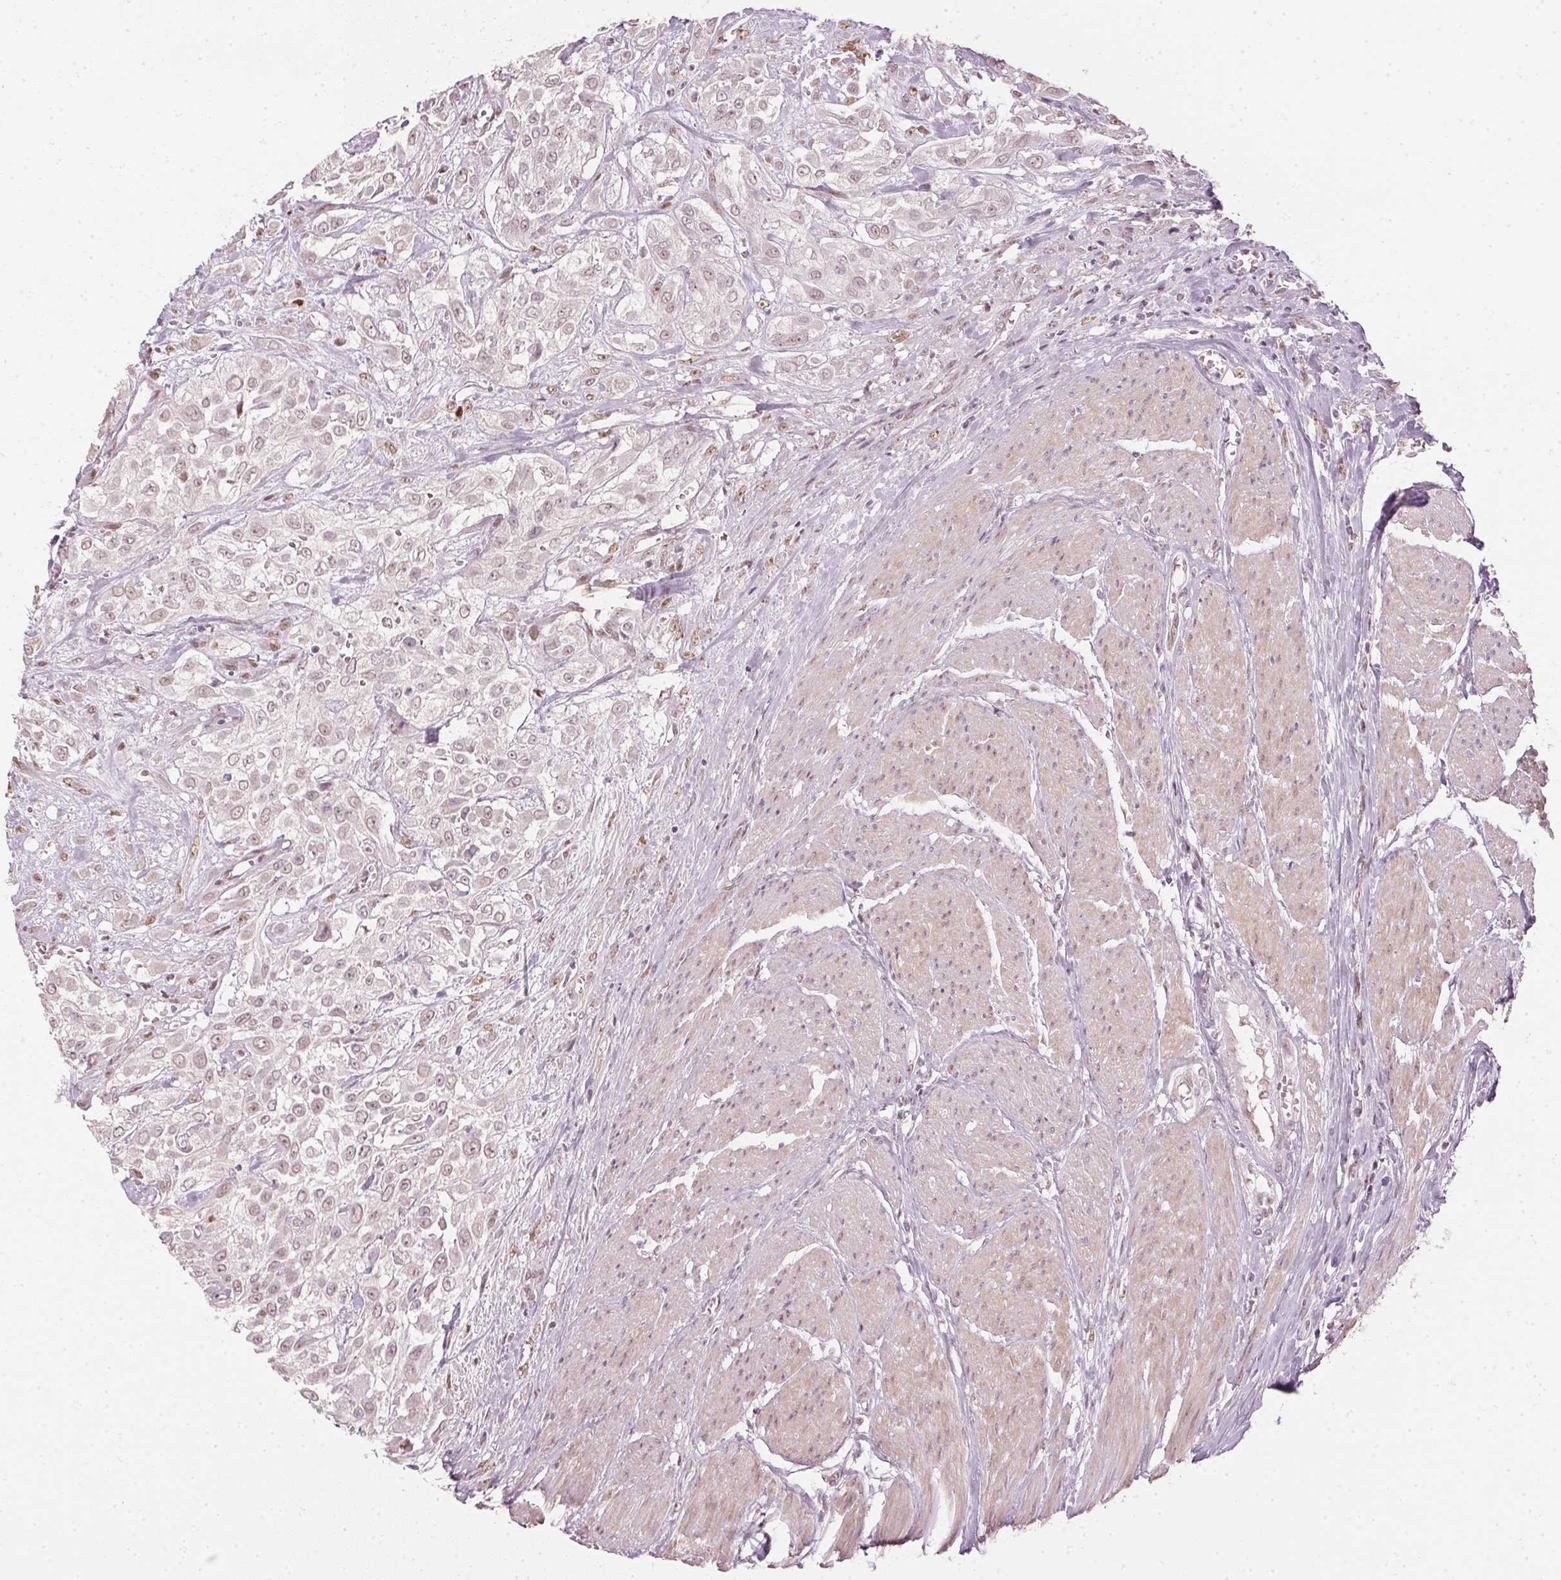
{"staining": {"intensity": "weak", "quantity": "25%-75%", "location": "nuclear"}, "tissue": "urothelial cancer", "cell_type": "Tumor cells", "image_type": "cancer", "snomed": [{"axis": "morphology", "description": "Urothelial carcinoma, High grade"}, {"axis": "topography", "description": "Urinary bladder"}], "caption": "The image displays staining of urothelial cancer, revealing weak nuclear protein positivity (brown color) within tumor cells.", "gene": "SLC39A3", "patient": {"sex": "male", "age": 57}}